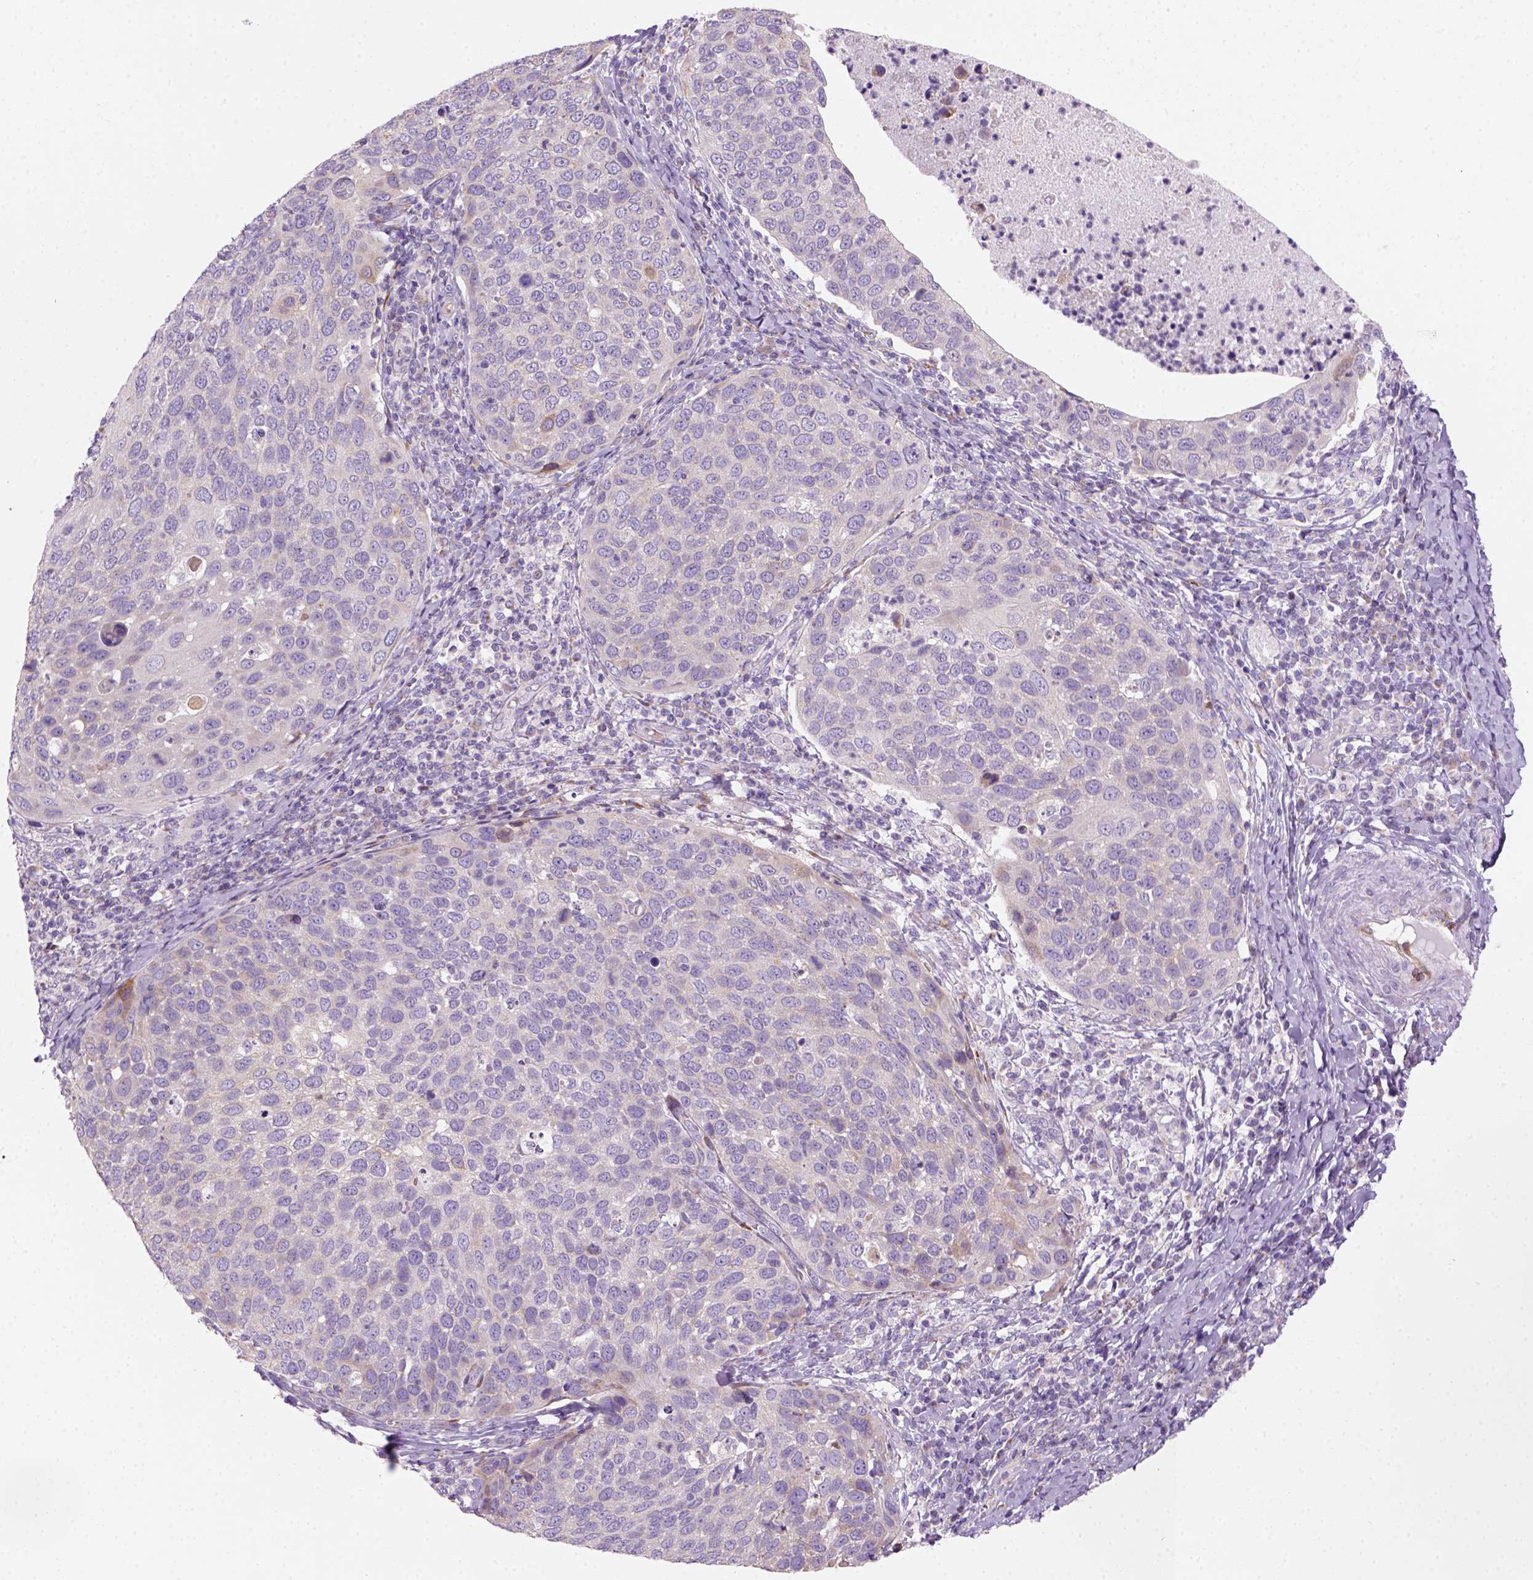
{"staining": {"intensity": "negative", "quantity": "none", "location": "none"}, "tissue": "cervical cancer", "cell_type": "Tumor cells", "image_type": "cancer", "snomed": [{"axis": "morphology", "description": "Squamous cell carcinoma, NOS"}, {"axis": "topography", "description": "Cervix"}], "caption": "This is a image of IHC staining of cervical cancer, which shows no positivity in tumor cells.", "gene": "CES2", "patient": {"sex": "female", "age": 54}}